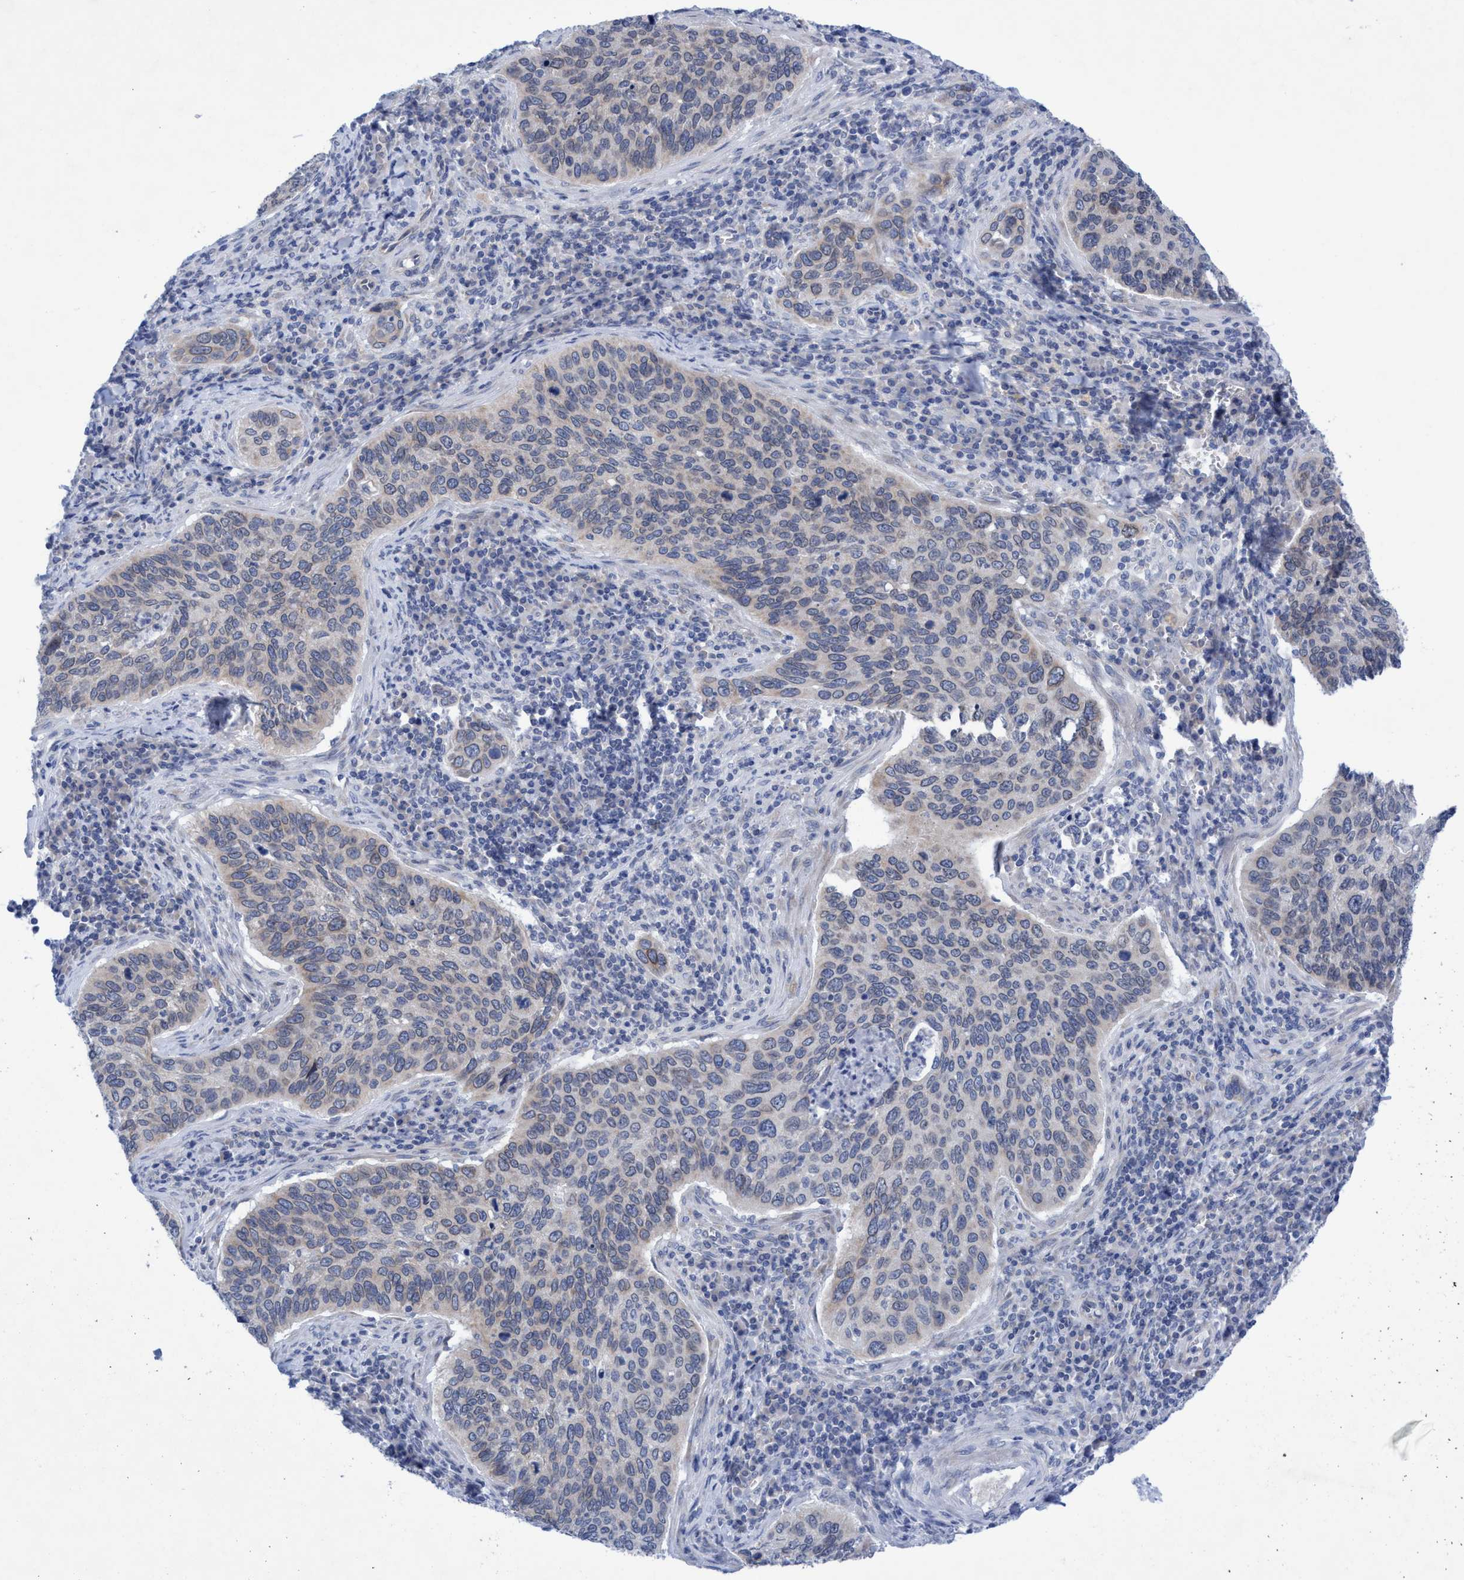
{"staining": {"intensity": "weak", "quantity": "<25%", "location": "cytoplasmic/membranous"}, "tissue": "cervical cancer", "cell_type": "Tumor cells", "image_type": "cancer", "snomed": [{"axis": "morphology", "description": "Squamous cell carcinoma, NOS"}, {"axis": "topography", "description": "Cervix"}], "caption": "Tumor cells show no significant staining in squamous cell carcinoma (cervical).", "gene": "RSAD1", "patient": {"sex": "female", "age": 53}}